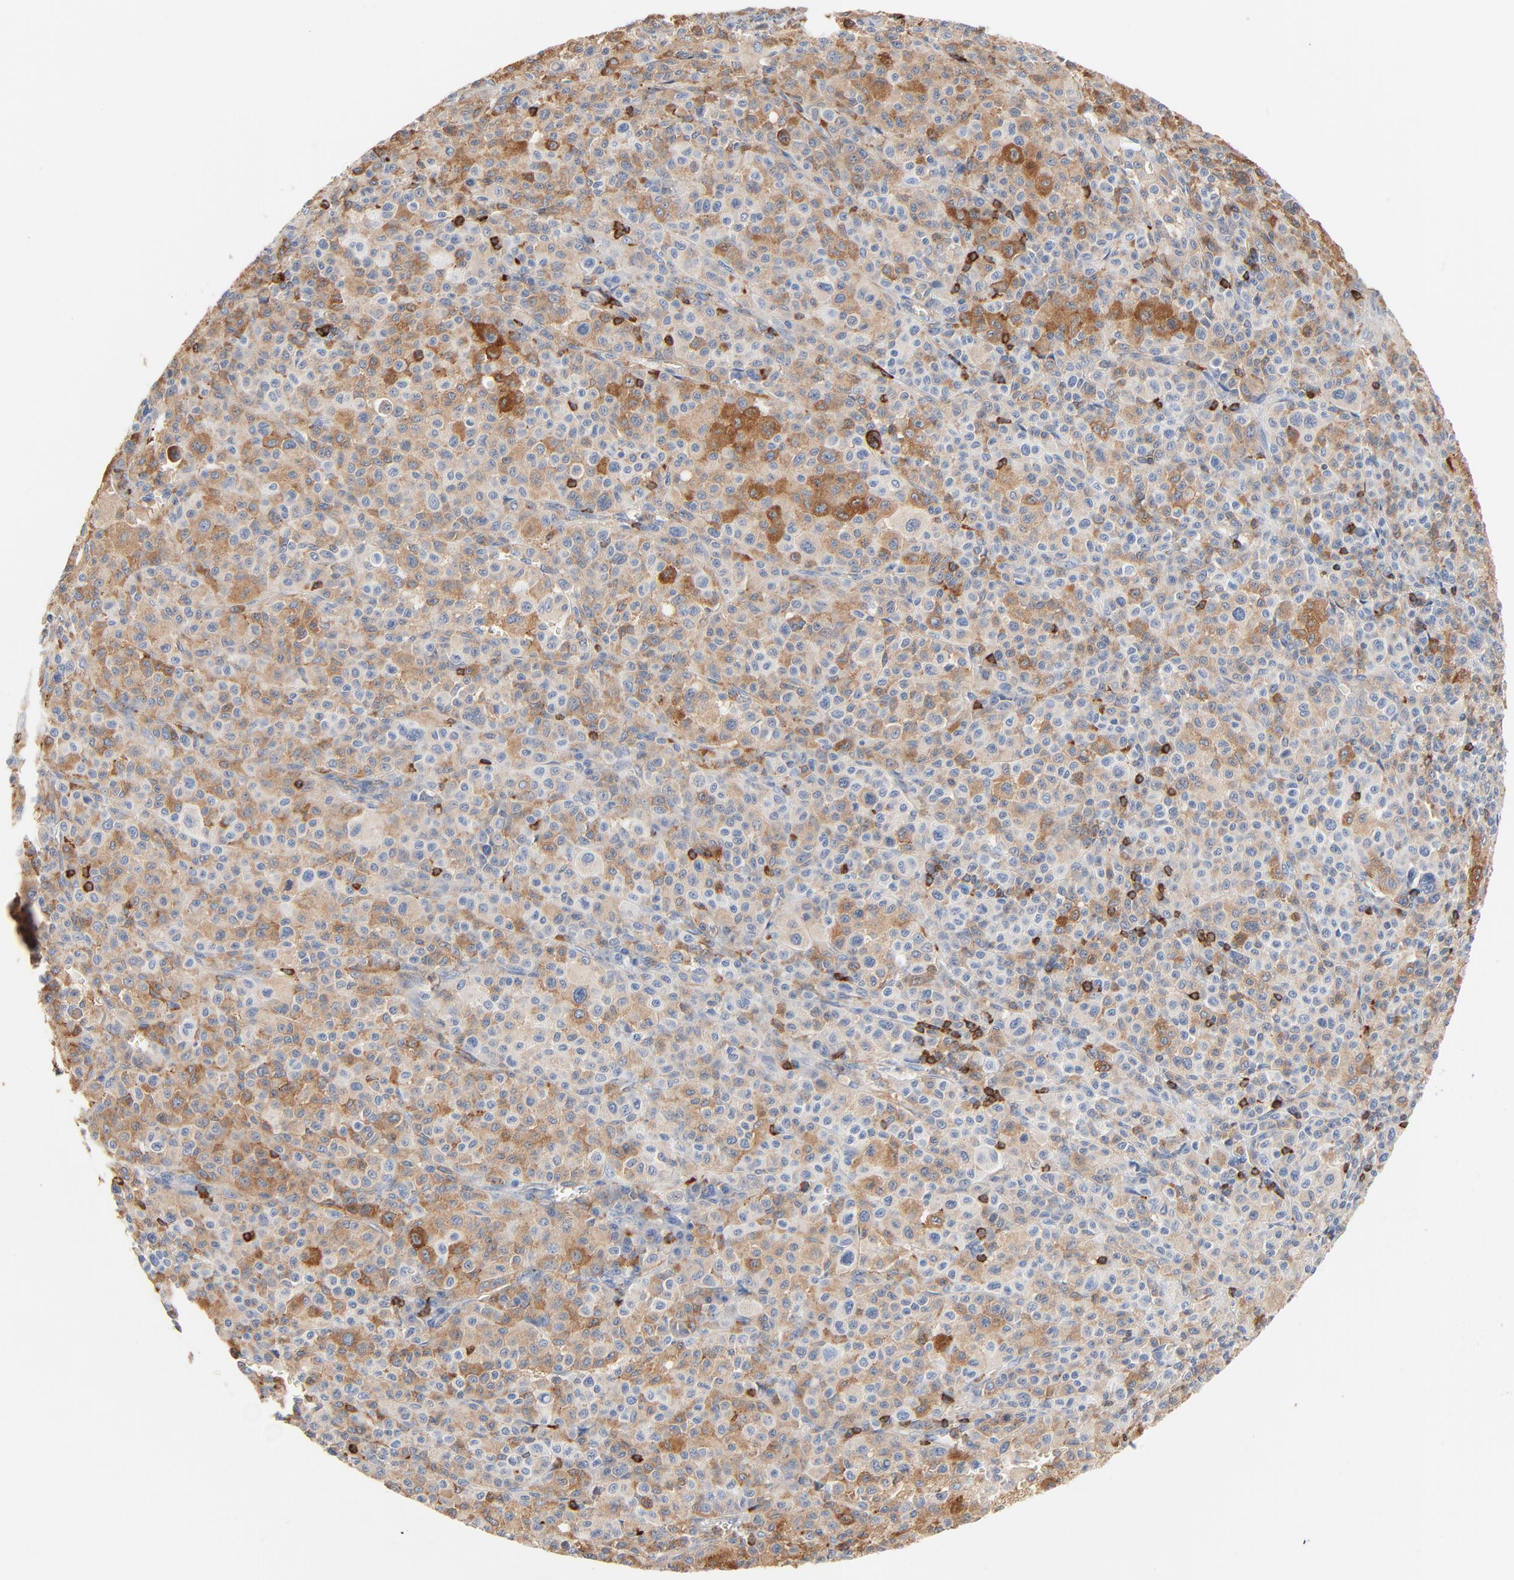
{"staining": {"intensity": "moderate", "quantity": "<25%", "location": "cytoplasmic/membranous"}, "tissue": "melanoma", "cell_type": "Tumor cells", "image_type": "cancer", "snomed": [{"axis": "morphology", "description": "Malignant melanoma, Metastatic site"}, {"axis": "topography", "description": "Skin"}], "caption": "This is an image of immunohistochemistry (IHC) staining of malignant melanoma (metastatic site), which shows moderate positivity in the cytoplasmic/membranous of tumor cells.", "gene": "SH3KBP1", "patient": {"sex": "female", "age": 74}}